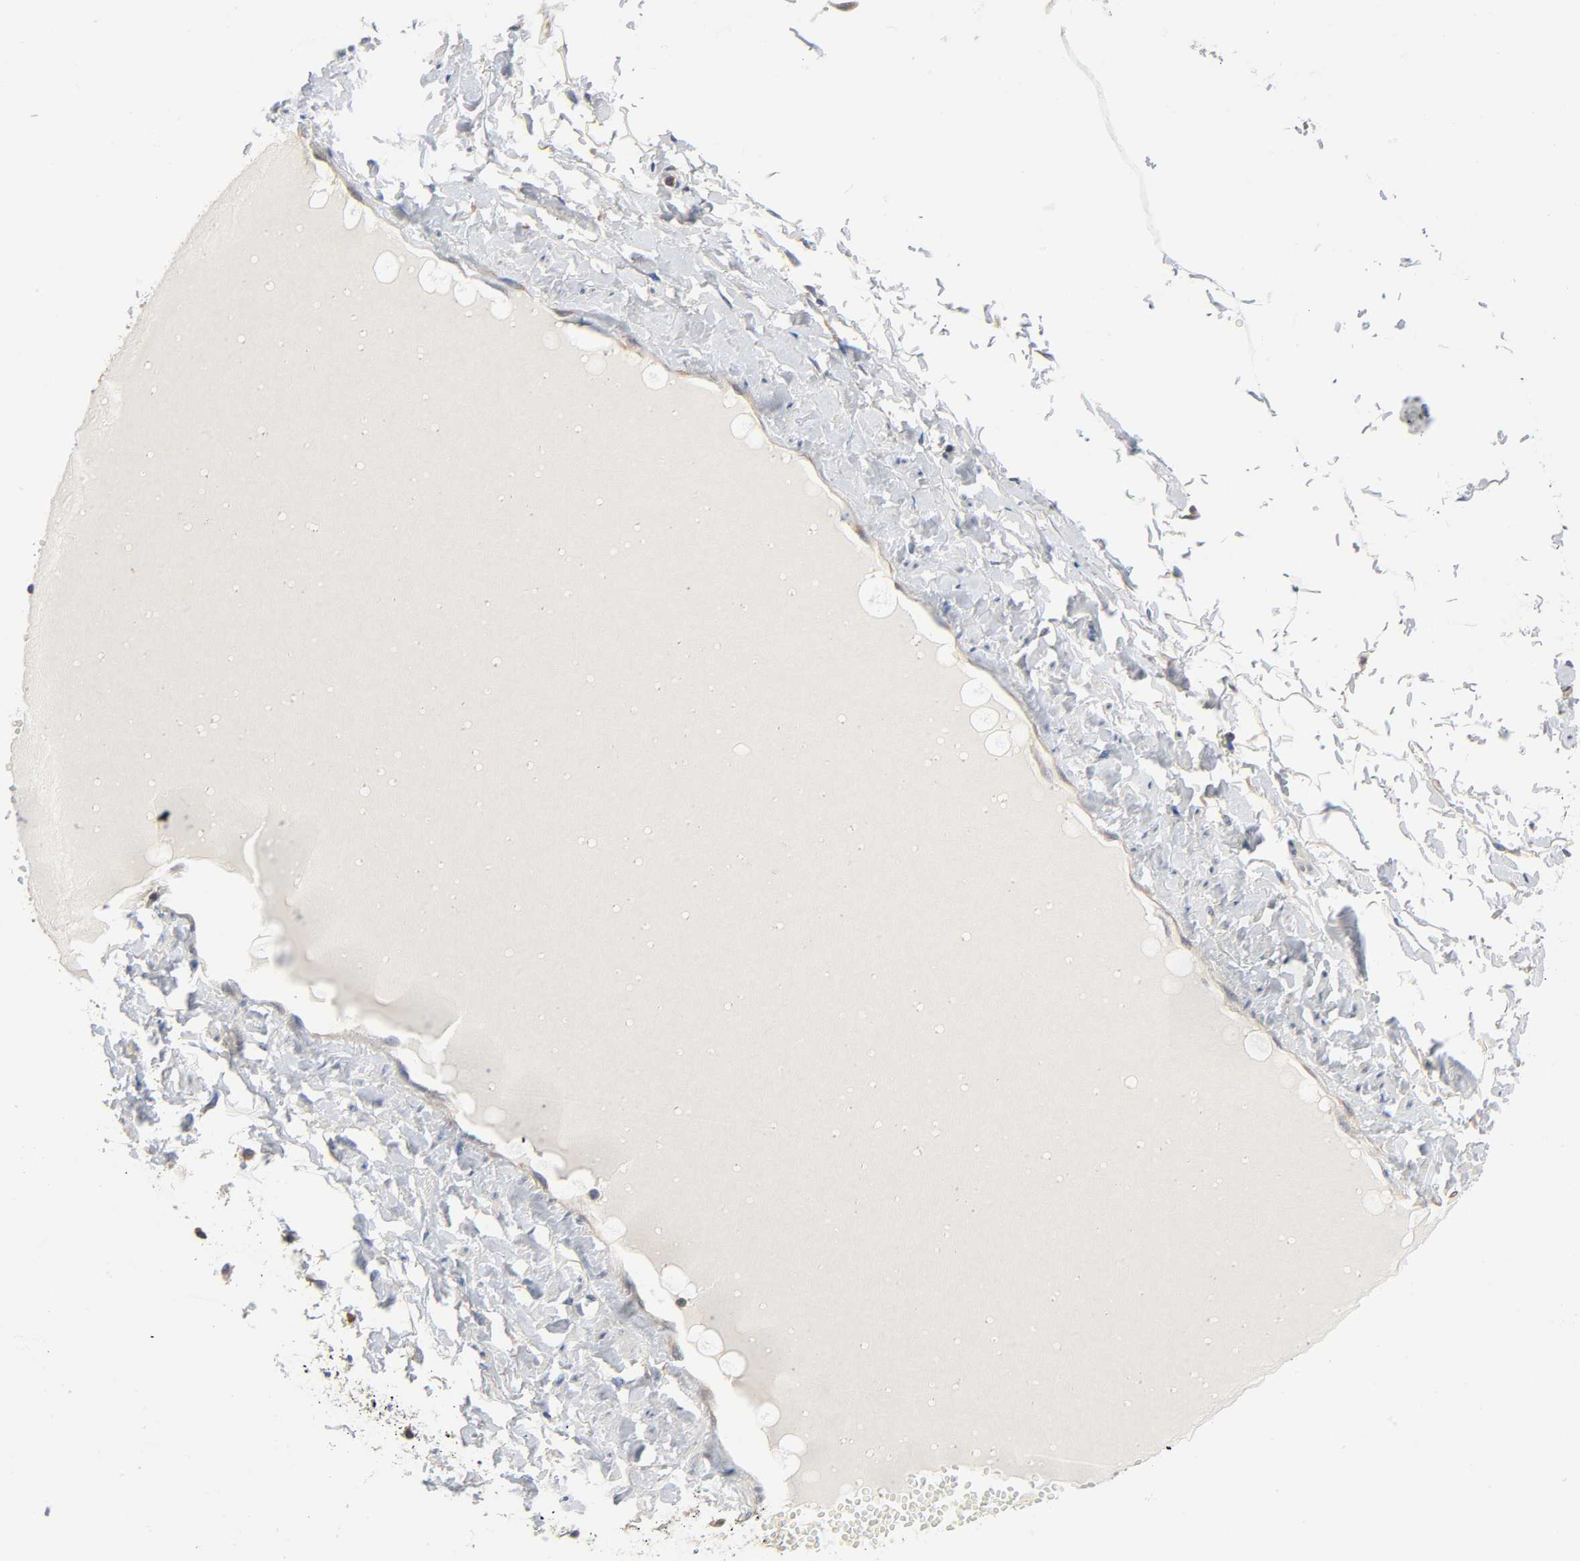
{"staining": {"intensity": "negative", "quantity": "none", "location": "none"}, "tissue": "soft tissue", "cell_type": "Fibroblasts", "image_type": "normal", "snomed": [{"axis": "morphology", "description": "Normal tissue, NOS"}, {"axis": "morphology", "description": "Inflammation, NOS"}, {"axis": "topography", "description": "Vascular tissue"}, {"axis": "topography", "description": "Salivary gland"}], "caption": "This photomicrograph is of normal soft tissue stained with immunohistochemistry (IHC) to label a protein in brown with the nuclei are counter-stained blue. There is no positivity in fibroblasts. (Stains: DAB immunohistochemistry with hematoxylin counter stain, Microscopy: brightfield microscopy at high magnification).", "gene": "PRKAB1", "patient": {"sex": "female", "age": 75}}